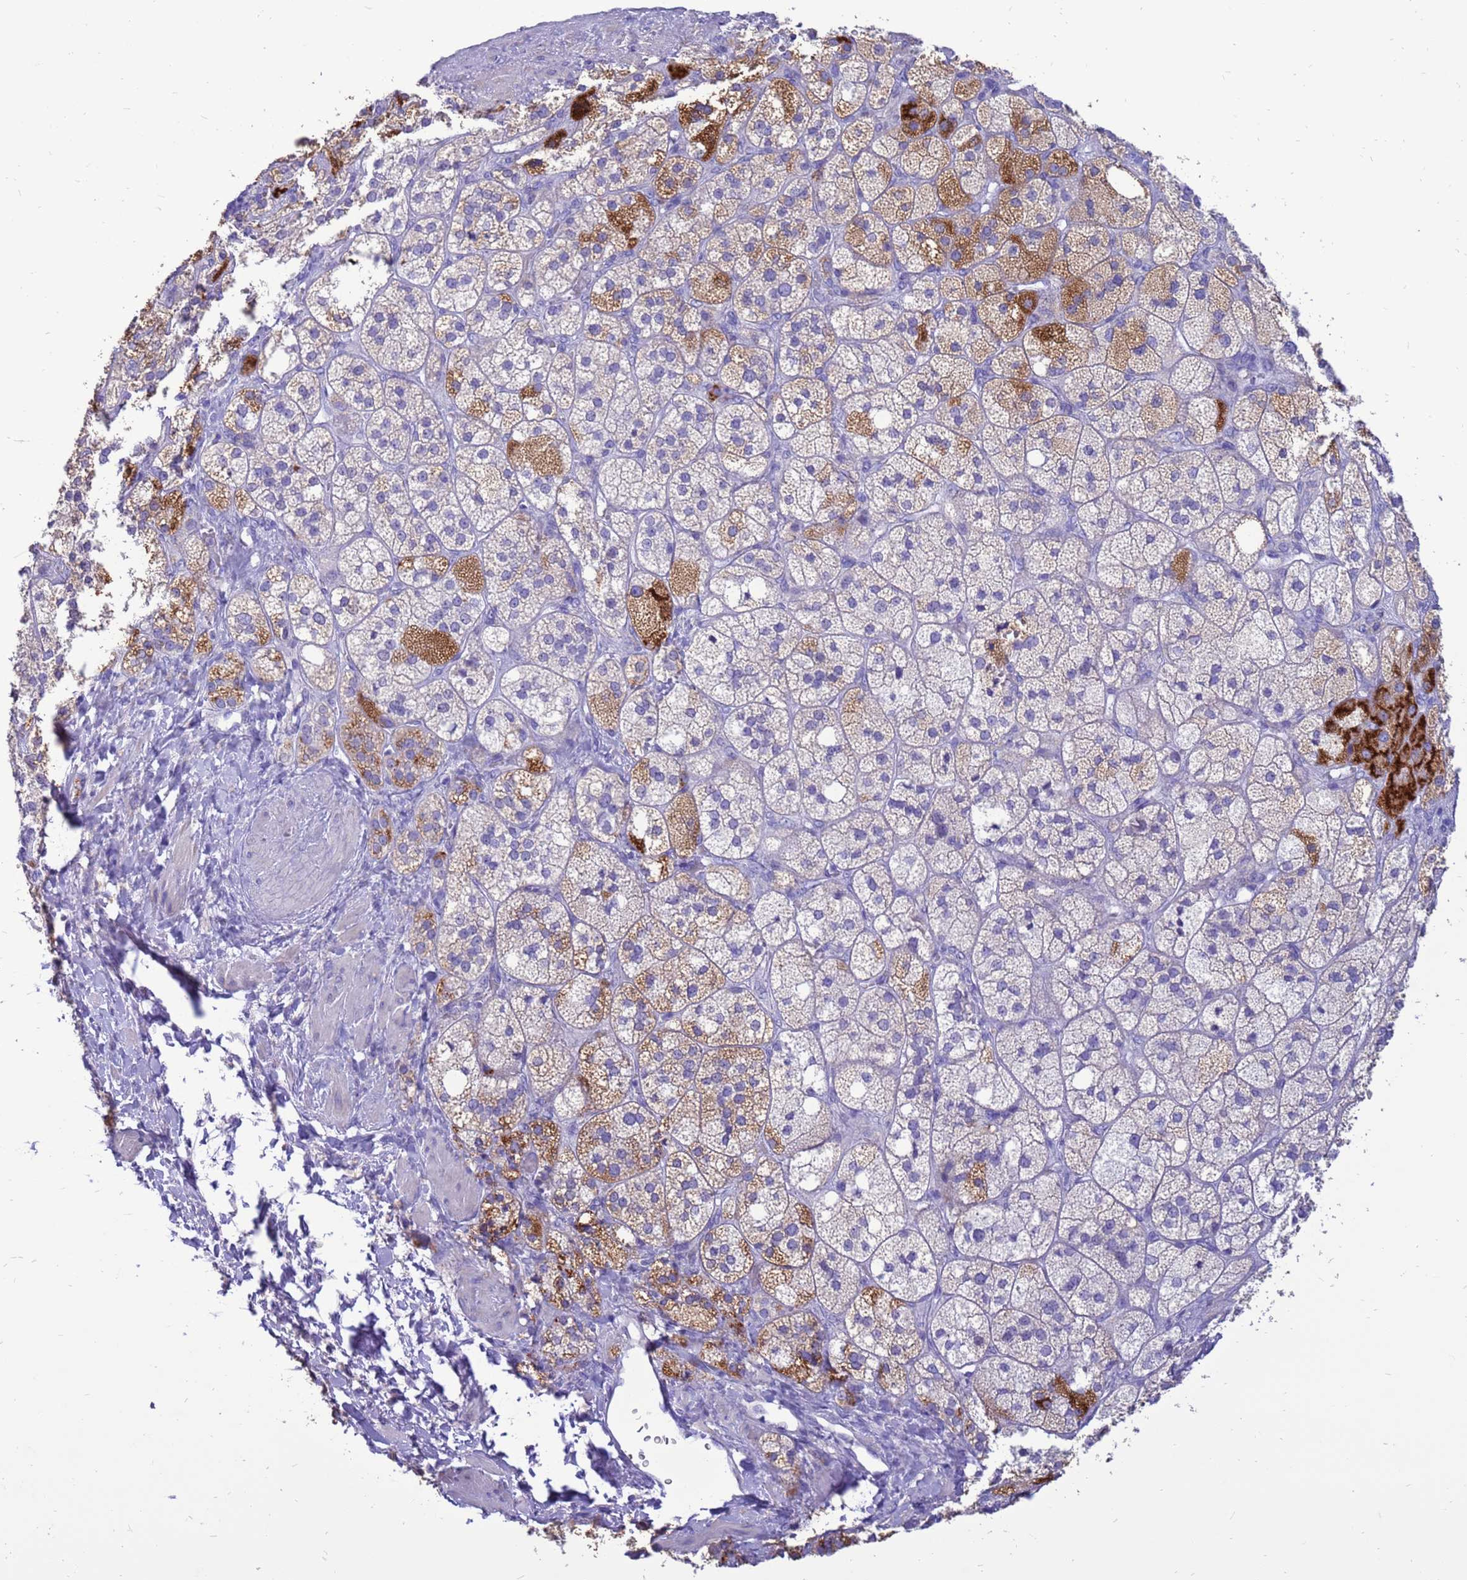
{"staining": {"intensity": "moderate", "quantity": "25%-75%", "location": "cytoplasmic/membranous"}, "tissue": "adrenal gland", "cell_type": "Glandular cells", "image_type": "normal", "snomed": [{"axis": "morphology", "description": "Normal tissue, NOS"}, {"axis": "topography", "description": "Adrenal gland"}], "caption": "Brown immunohistochemical staining in unremarkable adrenal gland exhibits moderate cytoplasmic/membranous positivity in about 25%-75% of glandular cells. (Stains: DAB in brown, nuclei in blue, Microscopy: brightfield microscopy at high magnification).", "gene": "PDE10A", "patient": {"sex": "male", "age": 61}}